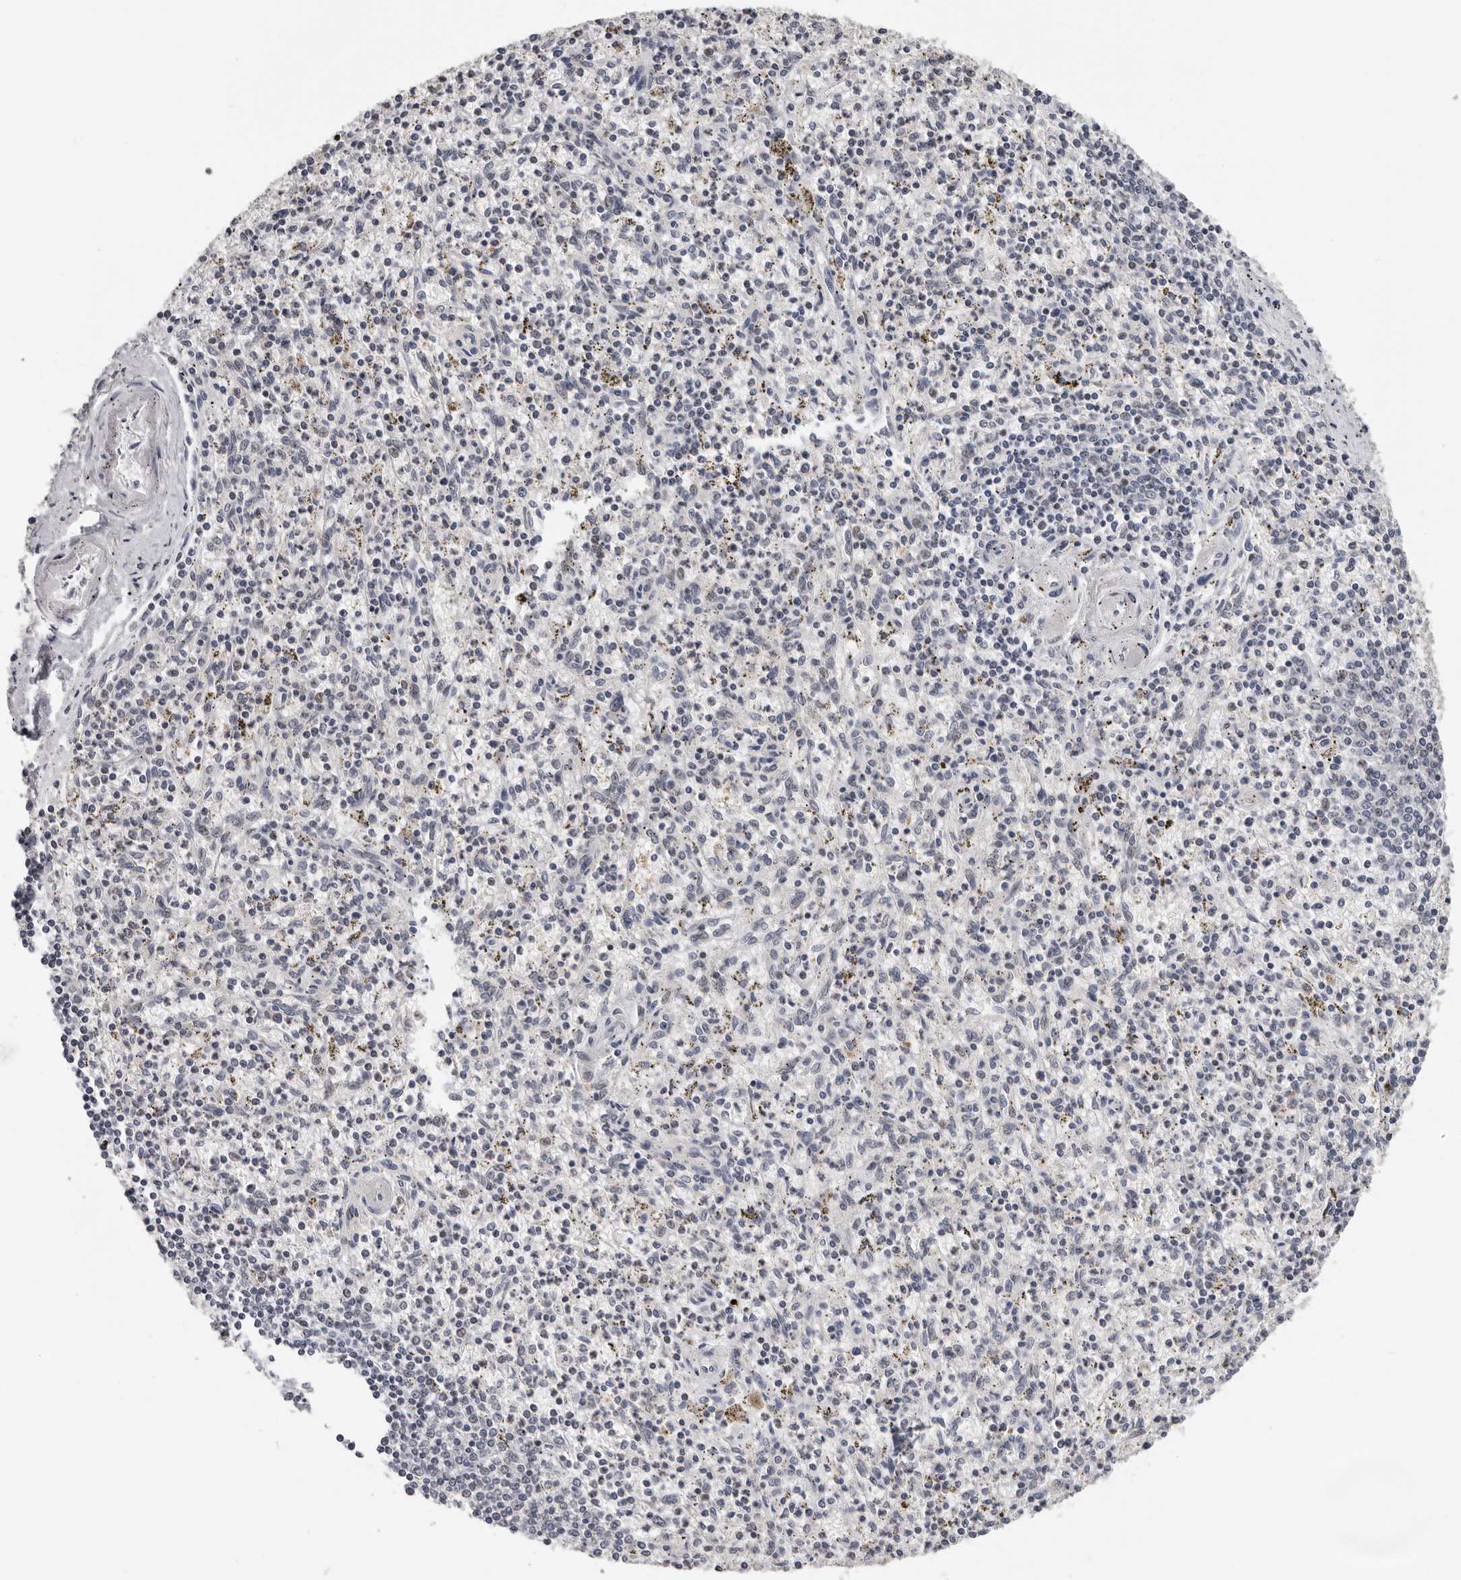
{"staining": {"intensity": "negative", "quantity": "none", "location": "none"}, "tissue": "spleen", "cell_type": "Cells in red pulp", "image_type": "normal", "snomed": [{"axis": "morphology", "description": "Normal tissue, NOS"}, {"axis": "topography", "description": "Spleen"}], "caption": "This is a image of immunohistochemistry staining of normal spleen, which shows no positivity in cells in red pulp.", "gene": "KIF2B", "patient": {"sex": "male", "age": 72}}